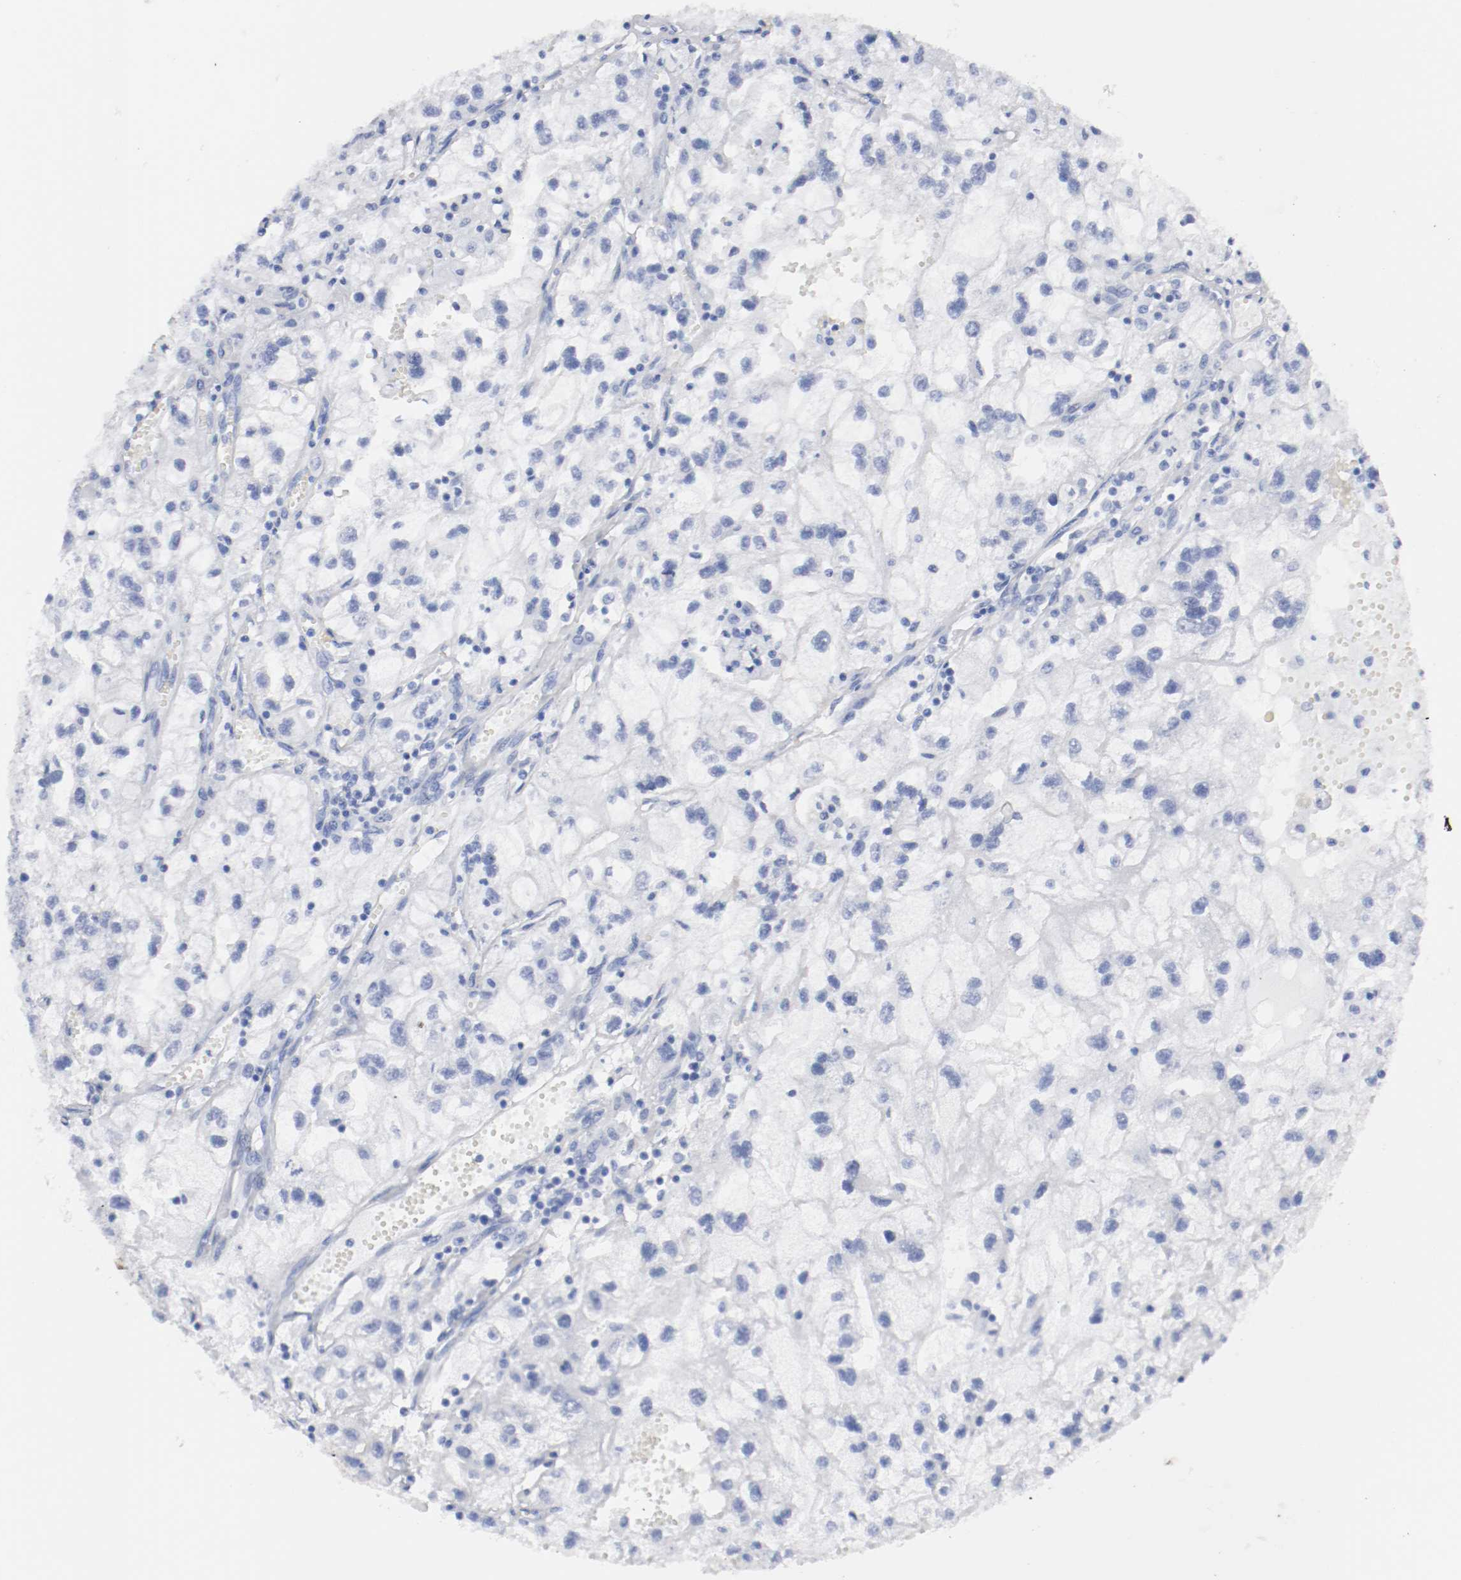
{"staining": {"intensity": "negative", "quantity": "none", "location": "none"}, "tissue": "renal cancer", "cell_type": "Tumor cells", "image_type": "cancer", "snomed": [{"axis": "morphology", "description": "Normal tissue, NOS"}, {"axis": "morphology", "description": "Adenocarcinoma, NOS"}, {"axis": "topography", "description": "Kidney"}], "caption": "IHC micrograph of neoplastic tissue: human adenocarcinoma (renal) stained with DAB displays no significant protein staining in tumor cells.", "gene": "TSPAN6", "patient": {"sex": "male", "age": 71}}